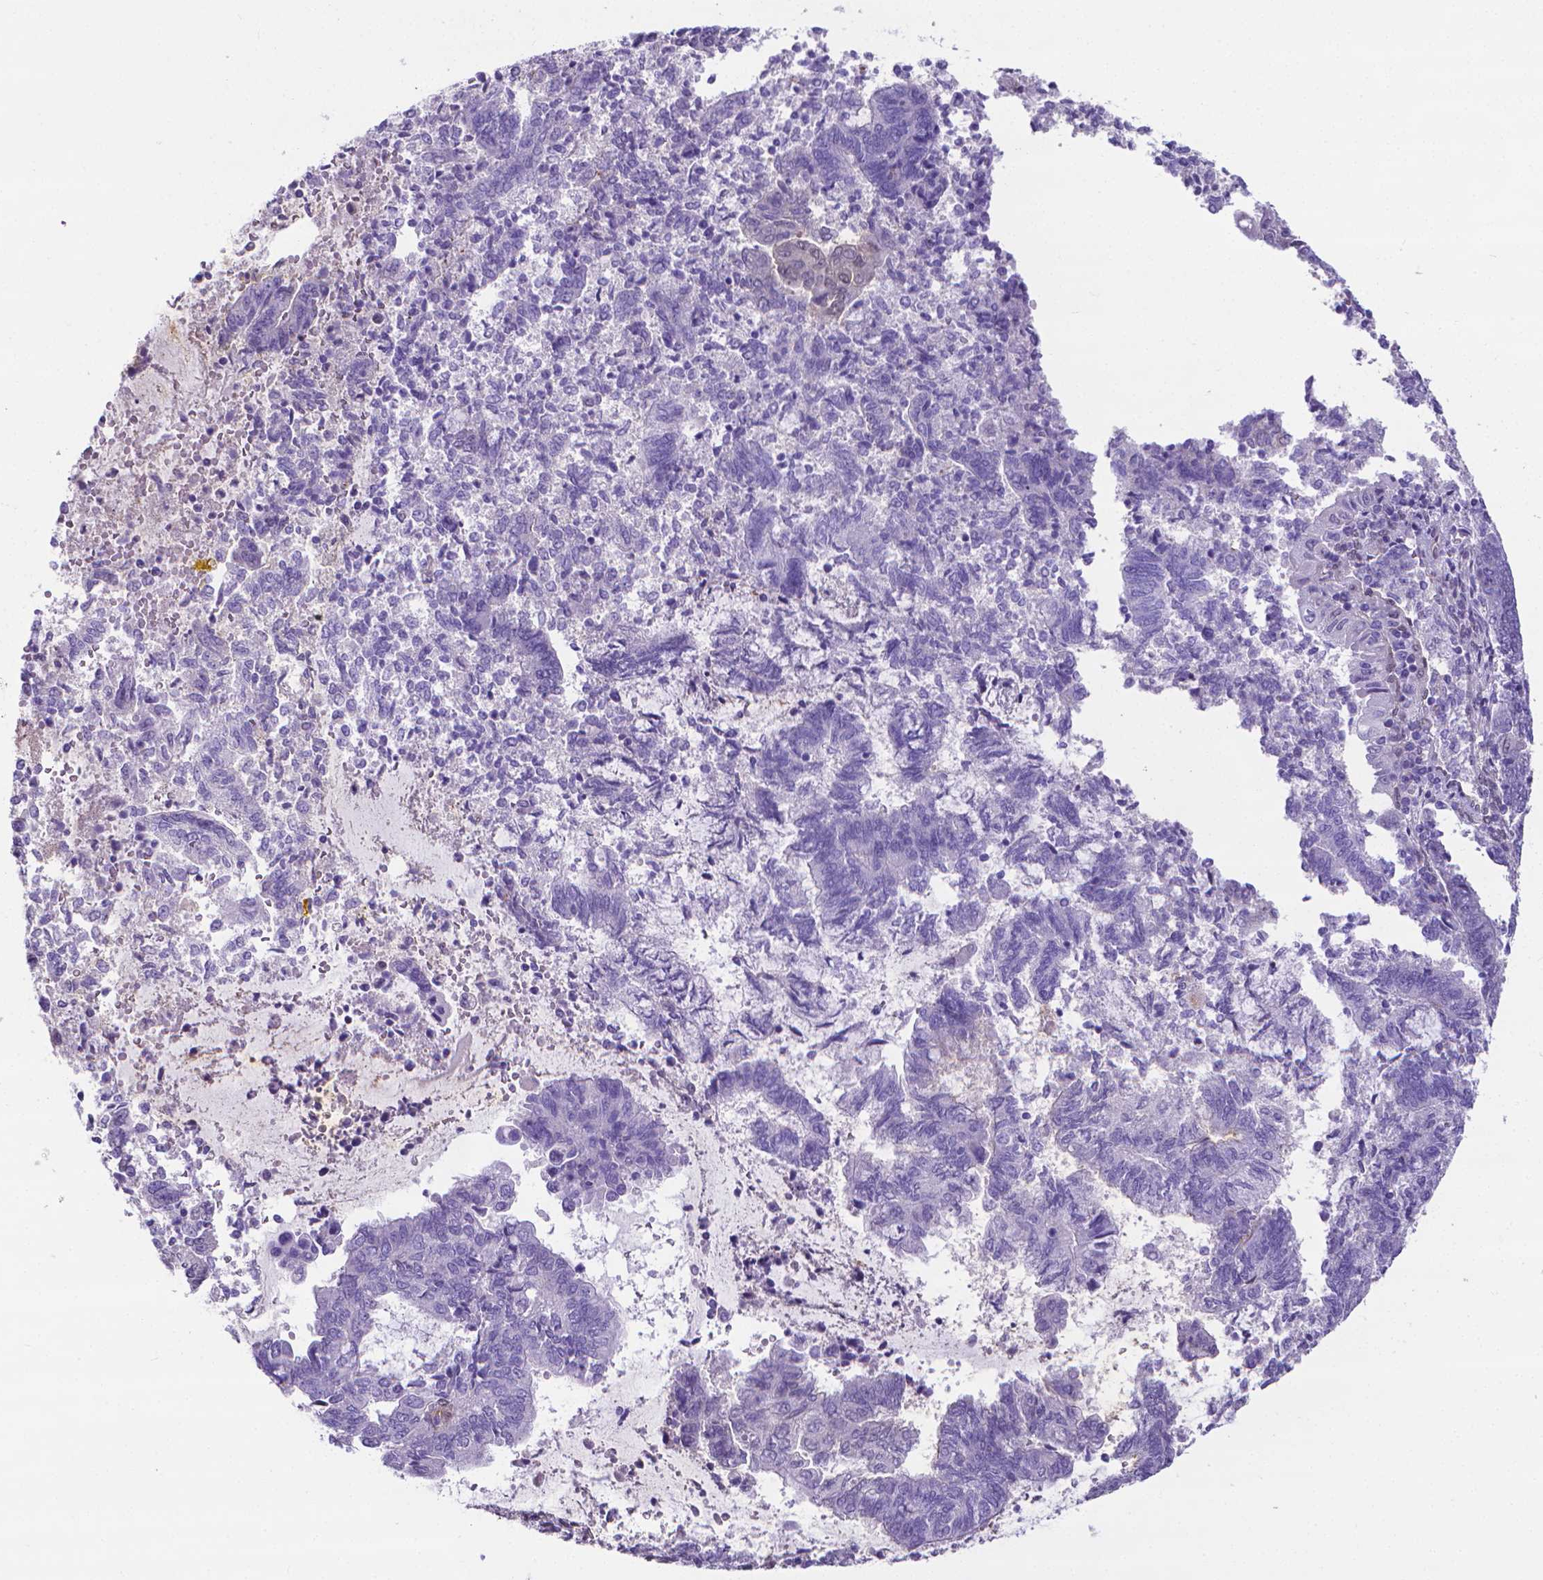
{"staining": {"intensity": "negative", "quantity": "none", "location": "none"}, "tissue": "endometrial cancer", "cell_type": "Tumor cells", "image_type": "cancer", "snomed": [{"axis": "morphology", "description": "Adenocarcinoma, NOS"}, {"axis": "topography", "description": "Endometrium"}], "caption": "Immunohistochemistry (IHC) image of neoplastic tissue: human endometrial cancer (adenocarcinoma) stained with DAB exhibits no significant protein expression in tumor cells. The staining is performed using DAB brown chromogen with nuclei counter-stained in using hematoxylin.", "gene": "CLIC4", "patient": {"sex": "female", "age": 65}}